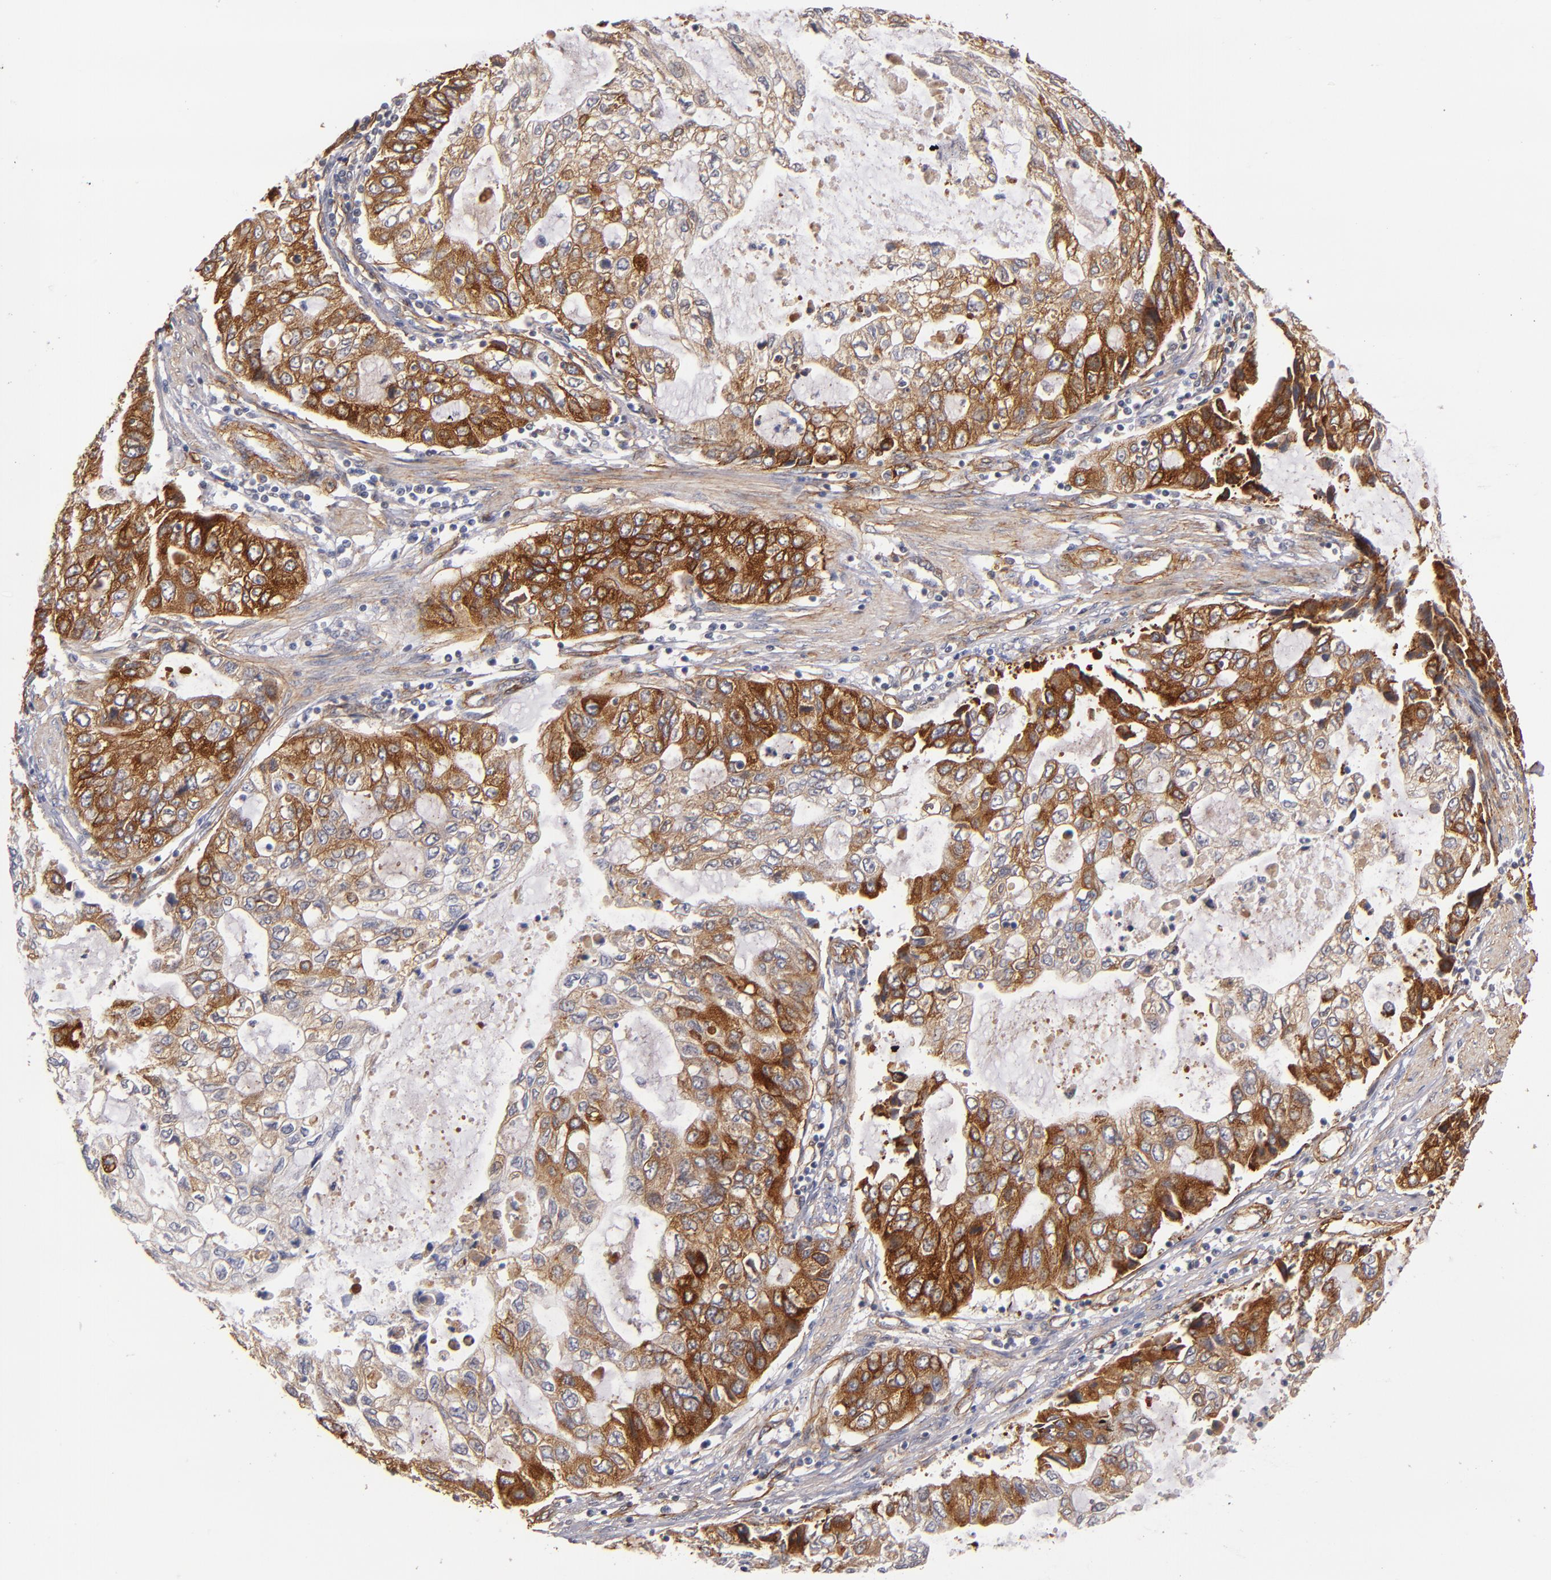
{"staining": {"intensity": "moderate", "quantity": ">75%", "location": "cytoplasmic/membranous"}, "tissue": "stomach cancer", "cell_type": "Tumor cells", "image_type": "cancer", "snomed": [{"axis": "morphology", "description": "Adenocarcinoma, NOS"}, {"axis": "topography", "description": "Stomach, upper"}], "caption": "Immunohistochemistry (IHC) histopathology image of neoplastic tissue: human stomach cancer (adenocarcinoma) stained using IHC exhibits medium levels of moderate protein expression localized specifically in the cytoplasmic/membranous of tumor cells, appearing as a cytoplasmic/membranous brown color.", "gene": "LAMC1", "patient": {"sex": "female", "age": 52}}